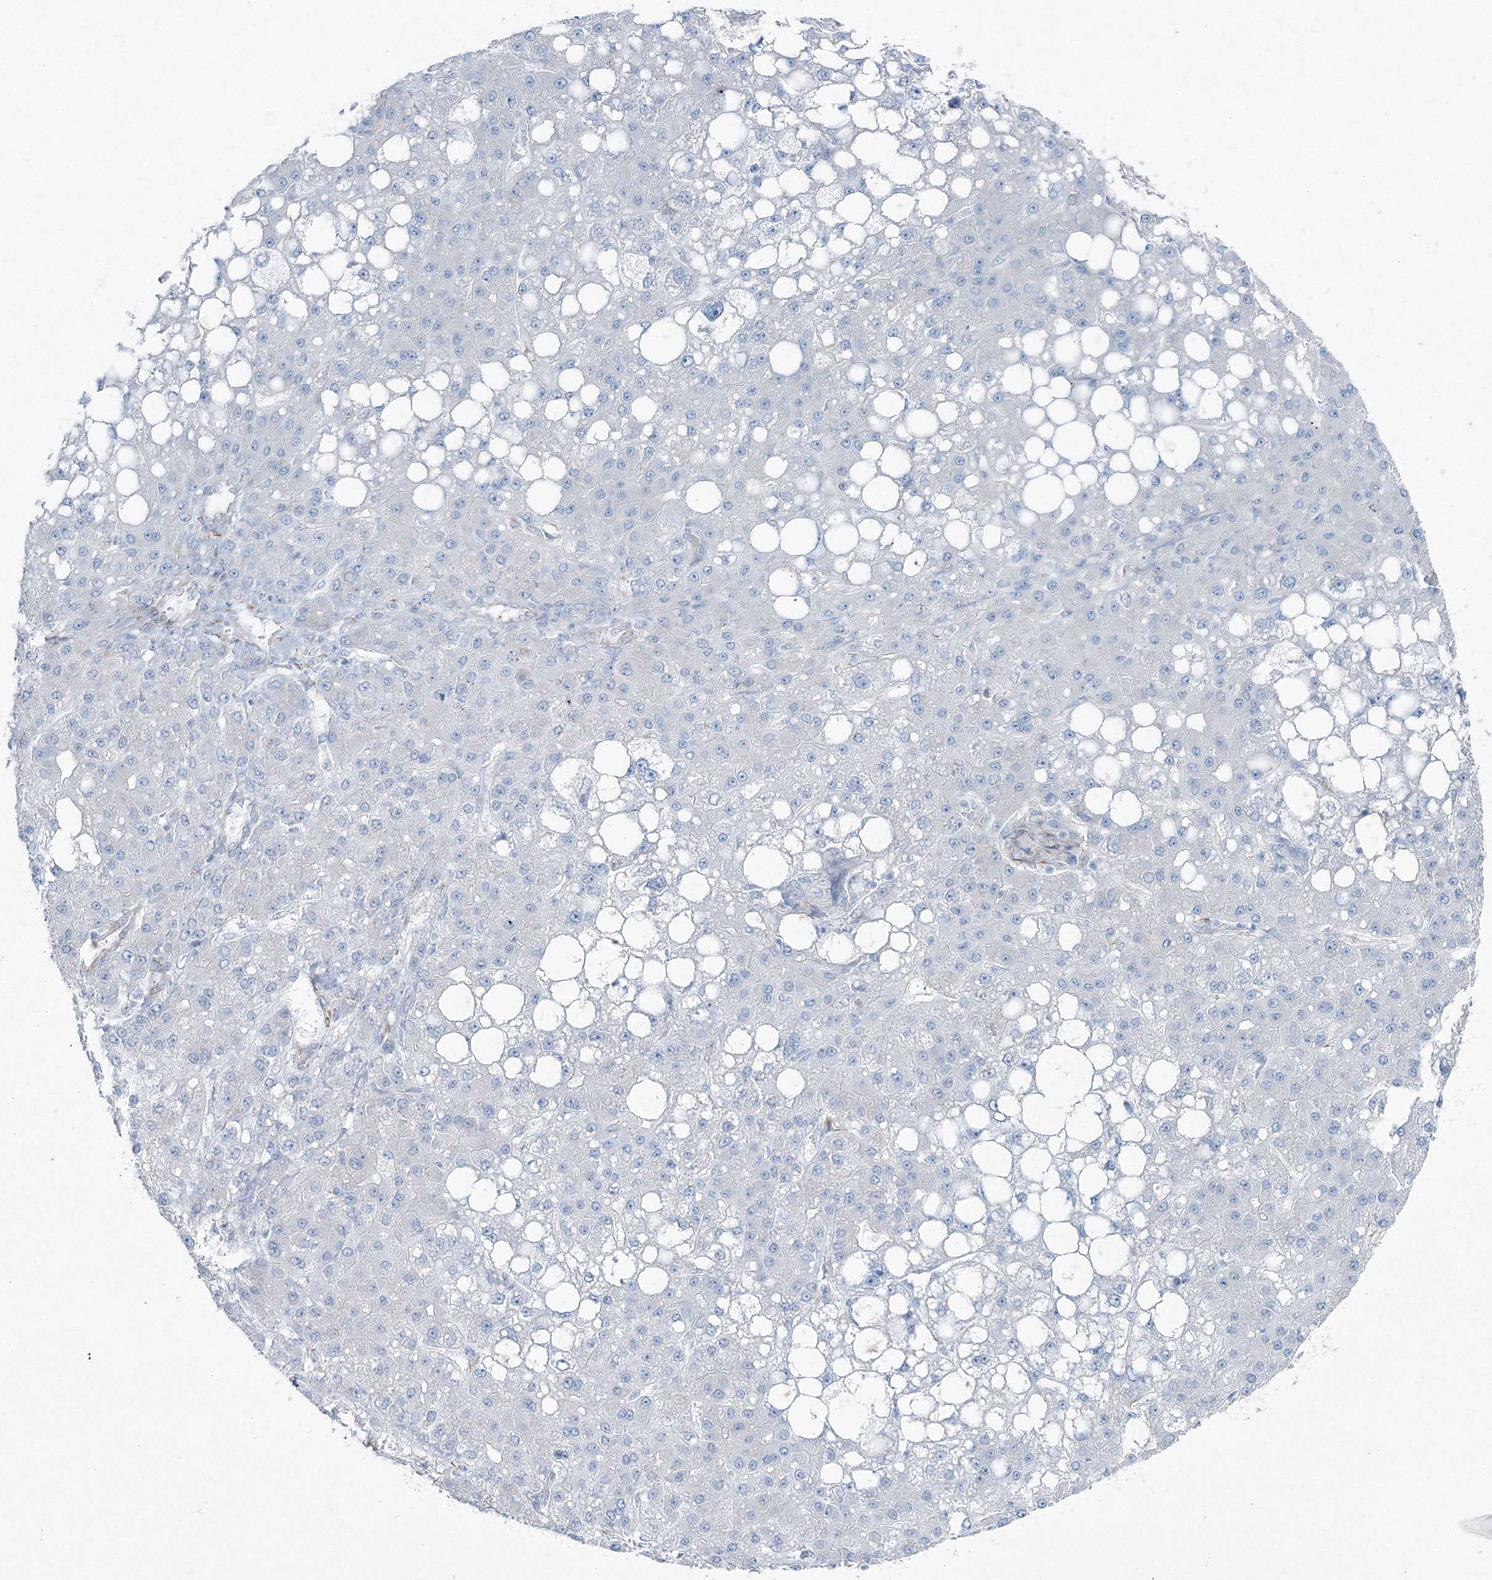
{"staining": {"intensity": "negative", "quantity": "none", "location": "none"}, "tissue": "liver cancer", "cell_type": "Tumor cells", "image_type": "cancer", "snomed": [{"axis": "morphology", "description": "Carcinoma, Hepatocellular, NOS"}, {"axis": "topography", "description": "Liver"}], "caption": "This micrograph is of hepatocellular carcinoma (liver) stained with immunohistochemistry to label a protein in brown with the nuclei are counter-stained blue. There is no expression in tumor cells. (DAB (3,3'-diaminobenzidine) immunohistochemistry (IHC) visualized using brightfield microscopy, high magnification).", "gene": "RCN1", "patient": {"sex": "male", "age": 67}}